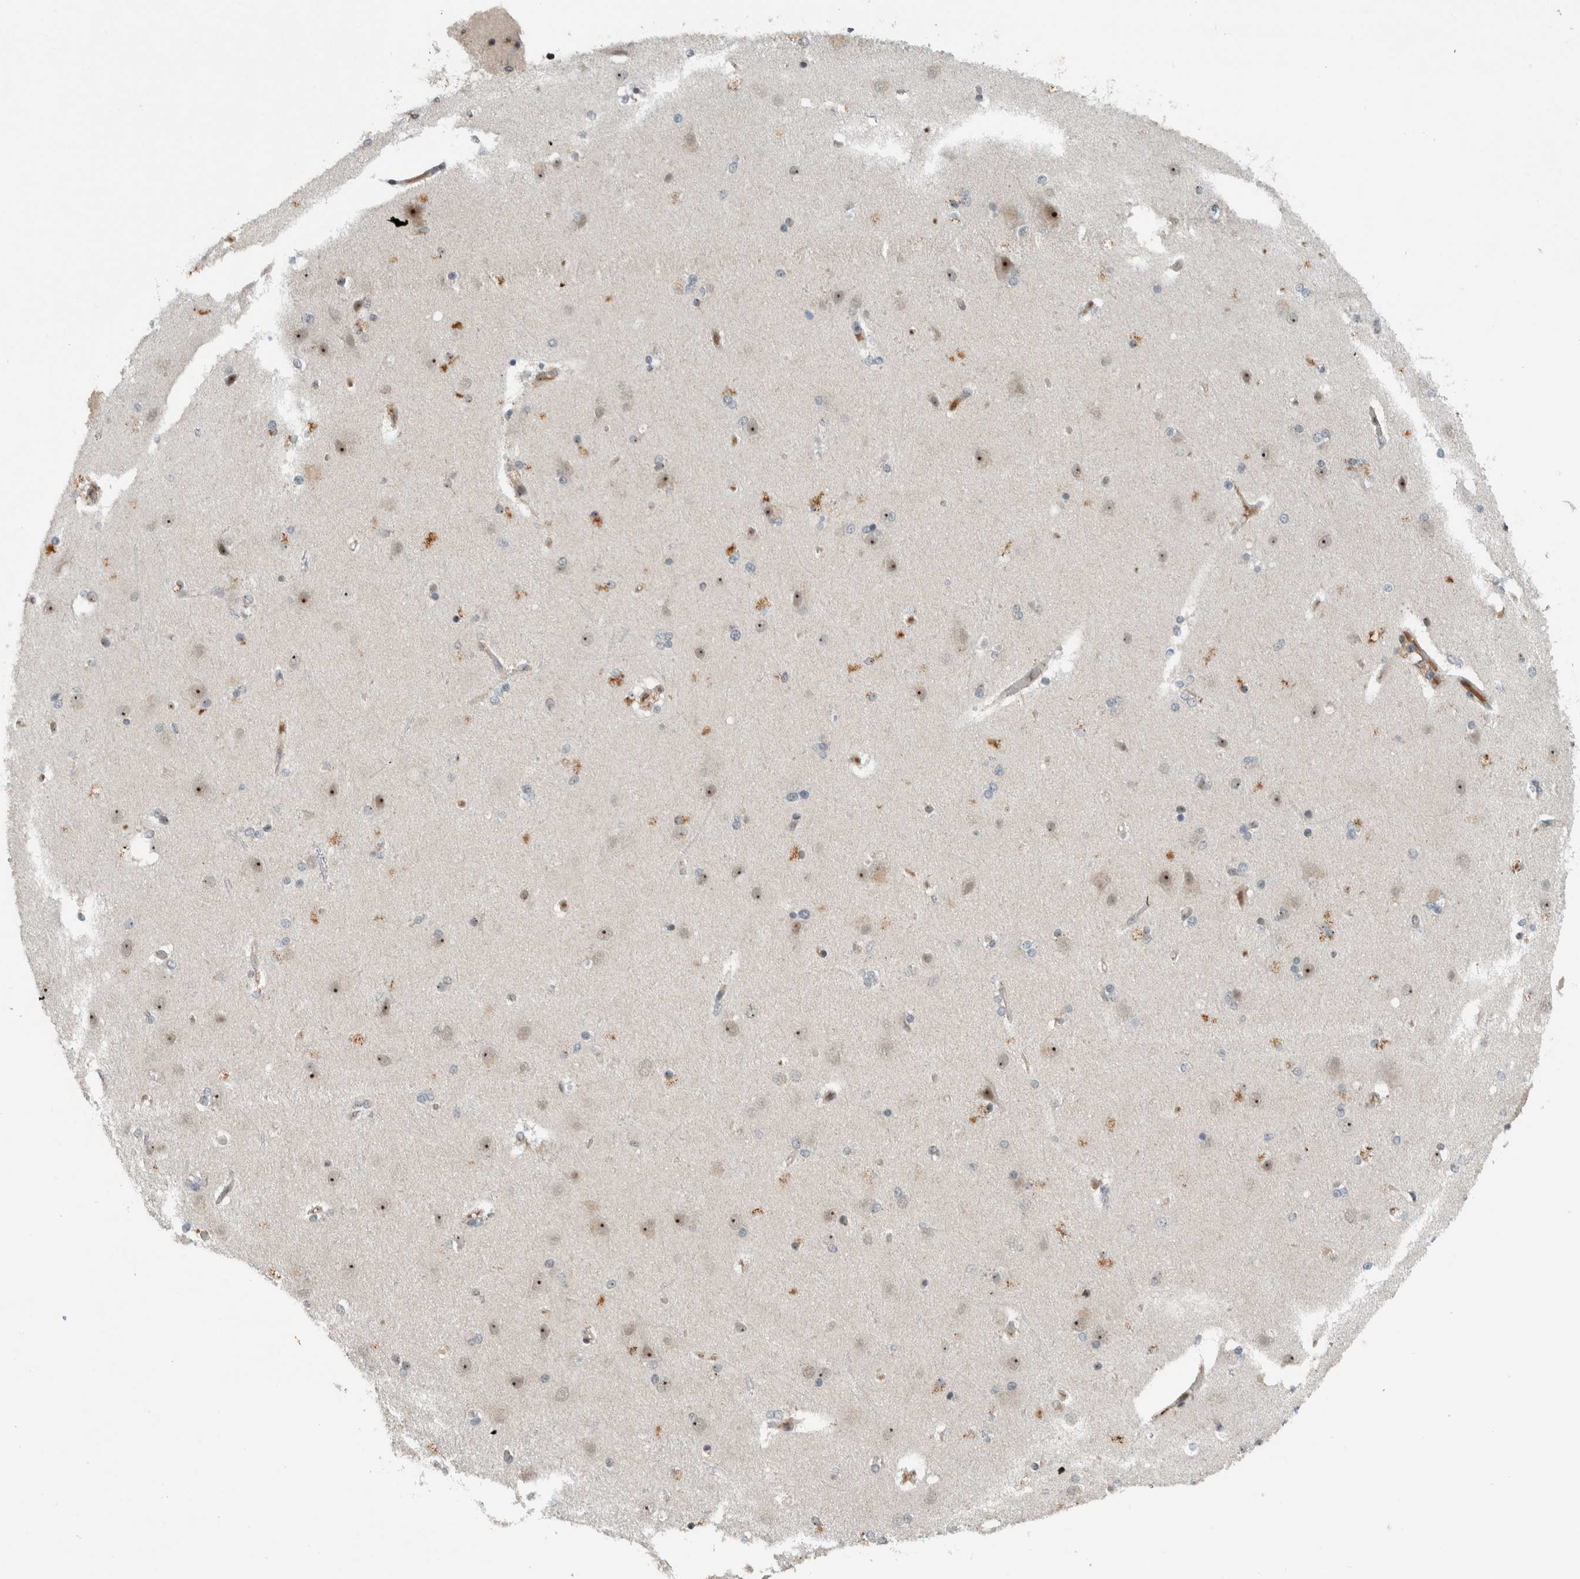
{"staining": {"intensity": "weak", "quantity": "25%-75%", "location": "cytoplasmic/membranous"}, "tissue": "cerebral cortex", "cell_type": "Endothelial cells", "image_type": "normal", "snomed": [{"axis": "morphology", "description": "Normal tissue, NOS"}, {"axis": "topography", "description": "Cerebral cortex"}], "caption": "An immunohistochemistry image of unremarkable tissue is shown. Protein staining in brown highlights weak cytoplasmic/membranous positivity in cerebral cortex within endothelial cells.", "gene": "ZFP91", "patient": {"sex": "female", "age": 54}}